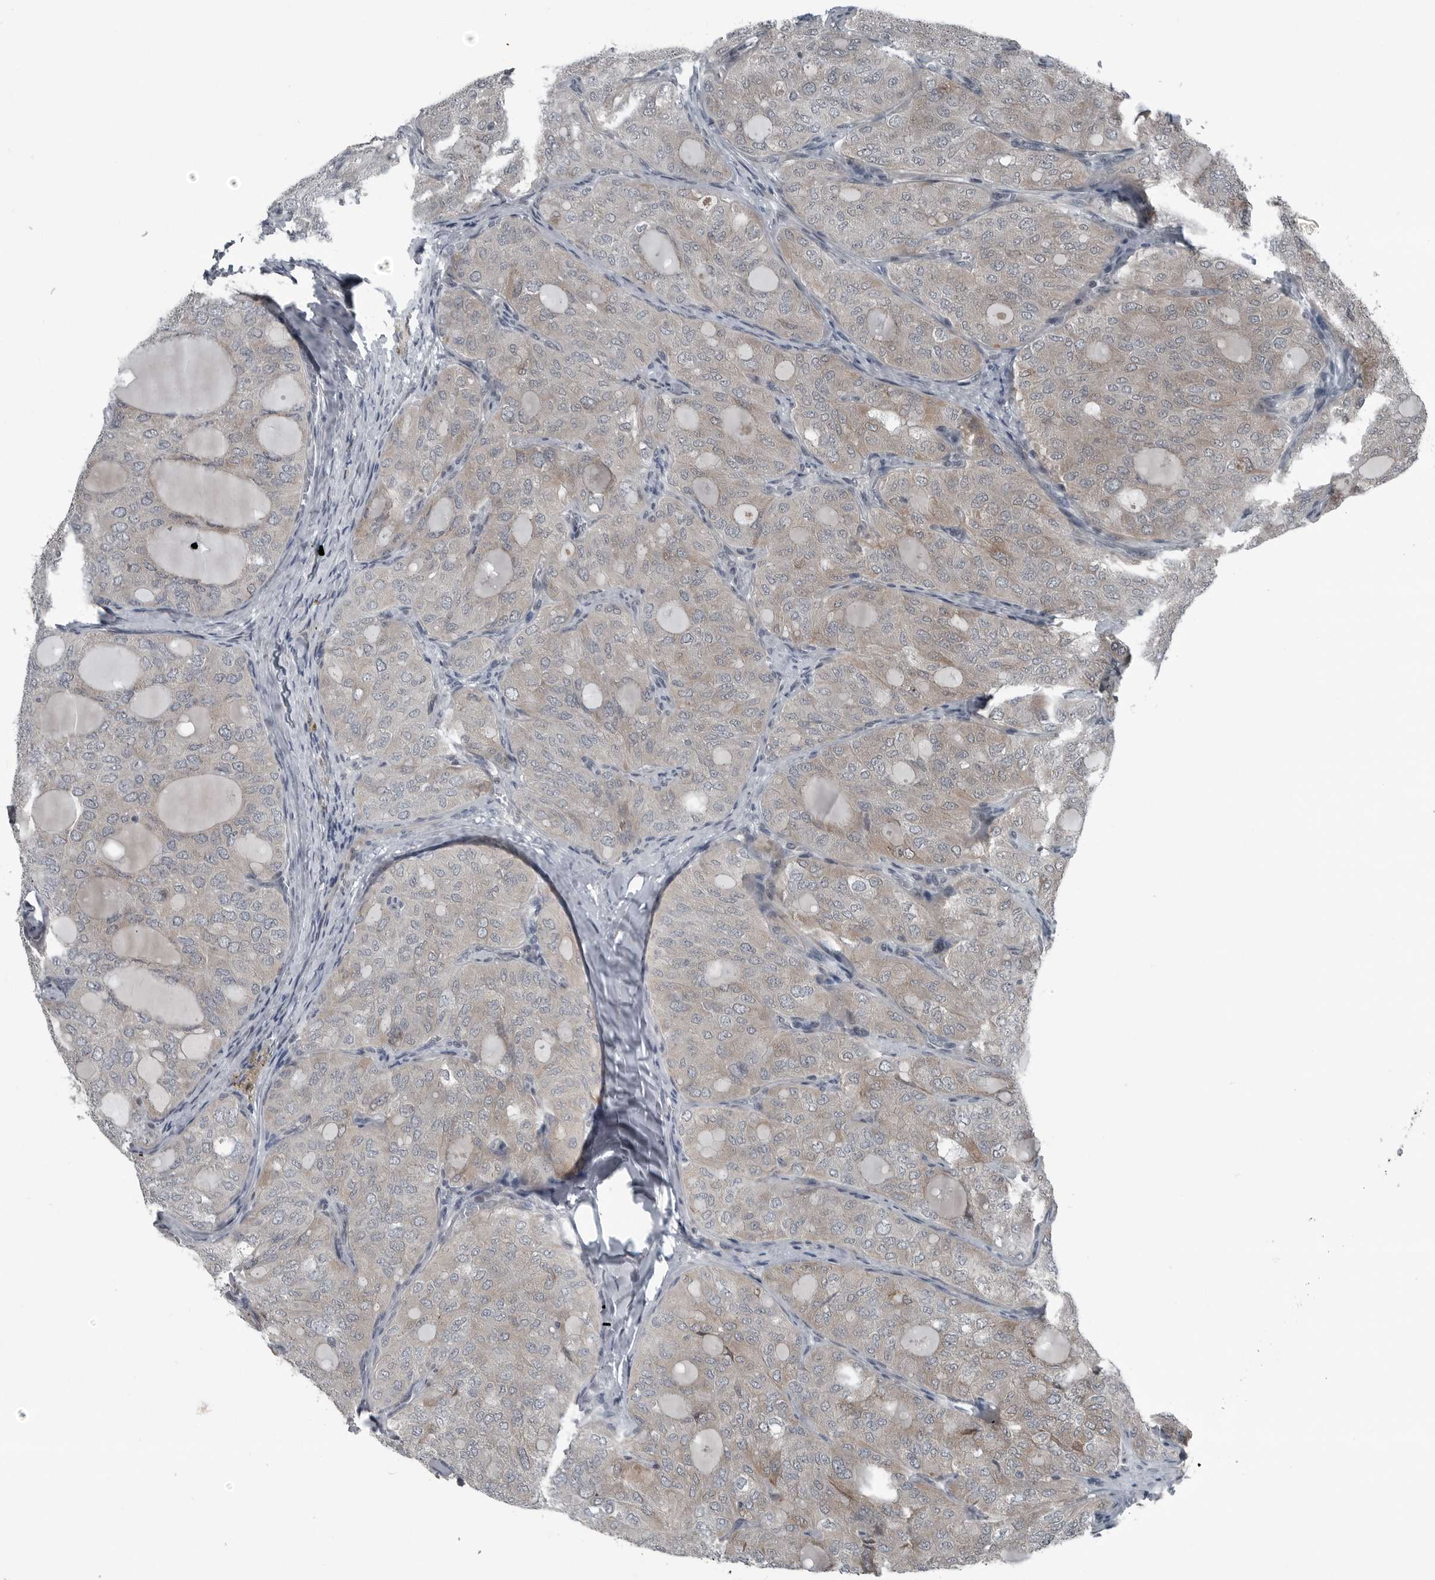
{"staining": {"intensity": "weak", "quantity": "<25%", "location": "cytoplasmic/membranous"}, "tissue": "thyroid cancer", "cell_type": "Tumor cells", "image_type": "cancer", "snomed": [{"axis": "morphology", "description": "Follicular adenoma carcinoma, NOS"}, {"axis": "topography", "description": "Thyroid gland"}], "caption": "This is a histopathology image of immunohistochemistry (IHC) staining of thyroid follicular adenoma carcinoma, which shows no staining in tumor cells. Nuclei are stained in blue.", "gene": "DNAAF11", "patient": {"sex": "male", "age": 75}}